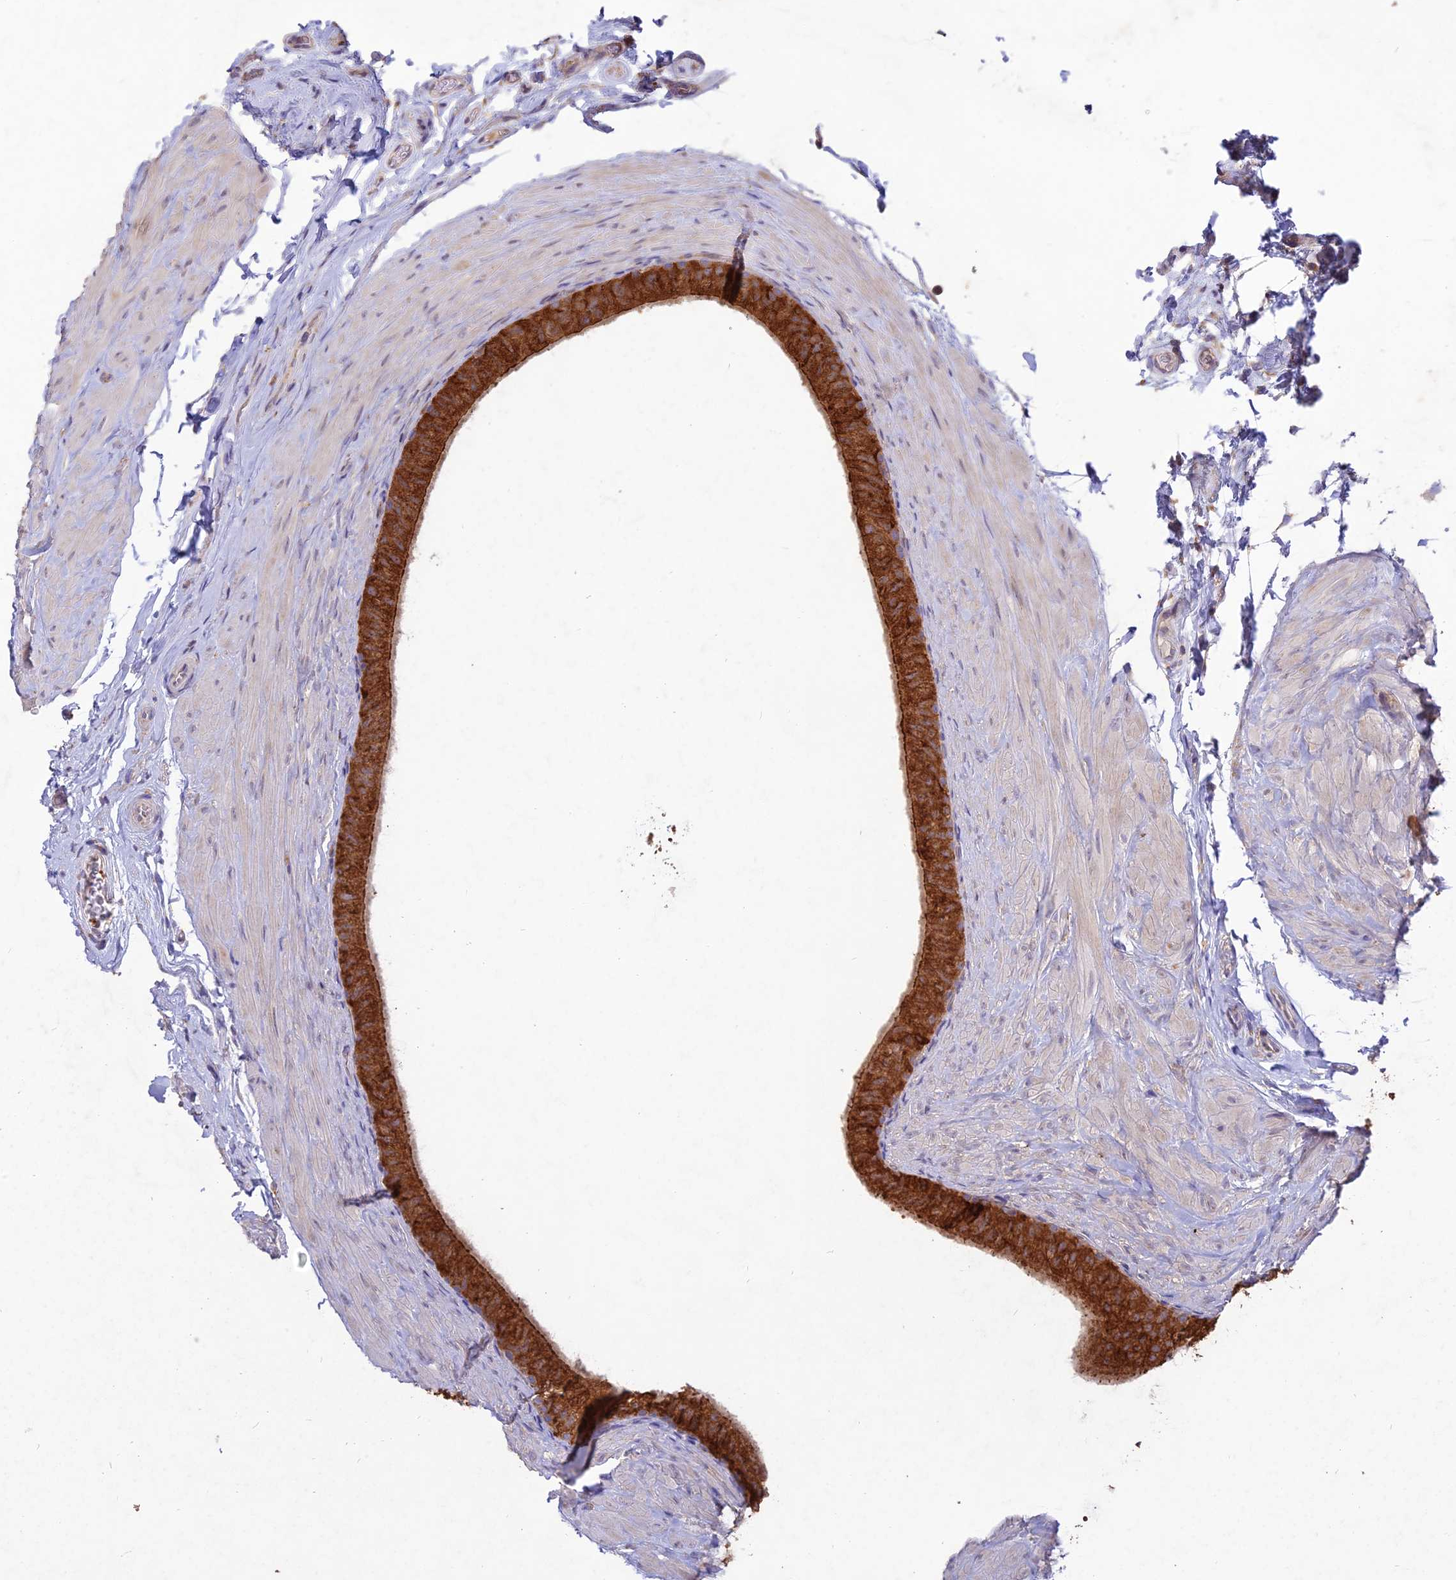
{"staining": {"intensity": "strong", "quantity": ">75%", "location": "cytoplasmic/membranous"}, "tissue": "epididymis", "cell_type": "Glandular cells", "image_type": "normal", "snomed": [{"axis": "morphology", "description": "Normal tissue, NOS"}, {"axis": "topography", "description": "Epididymis"}], "caption": "Immunohistochemistry (IHC) of unremarkable epididymis exhibits high levels of strong cytoplasmic/membranous staining in approximately >75% of glandular cells.", "gene": "NXNL2", "patient": {"sex": "male", "age": 49}}